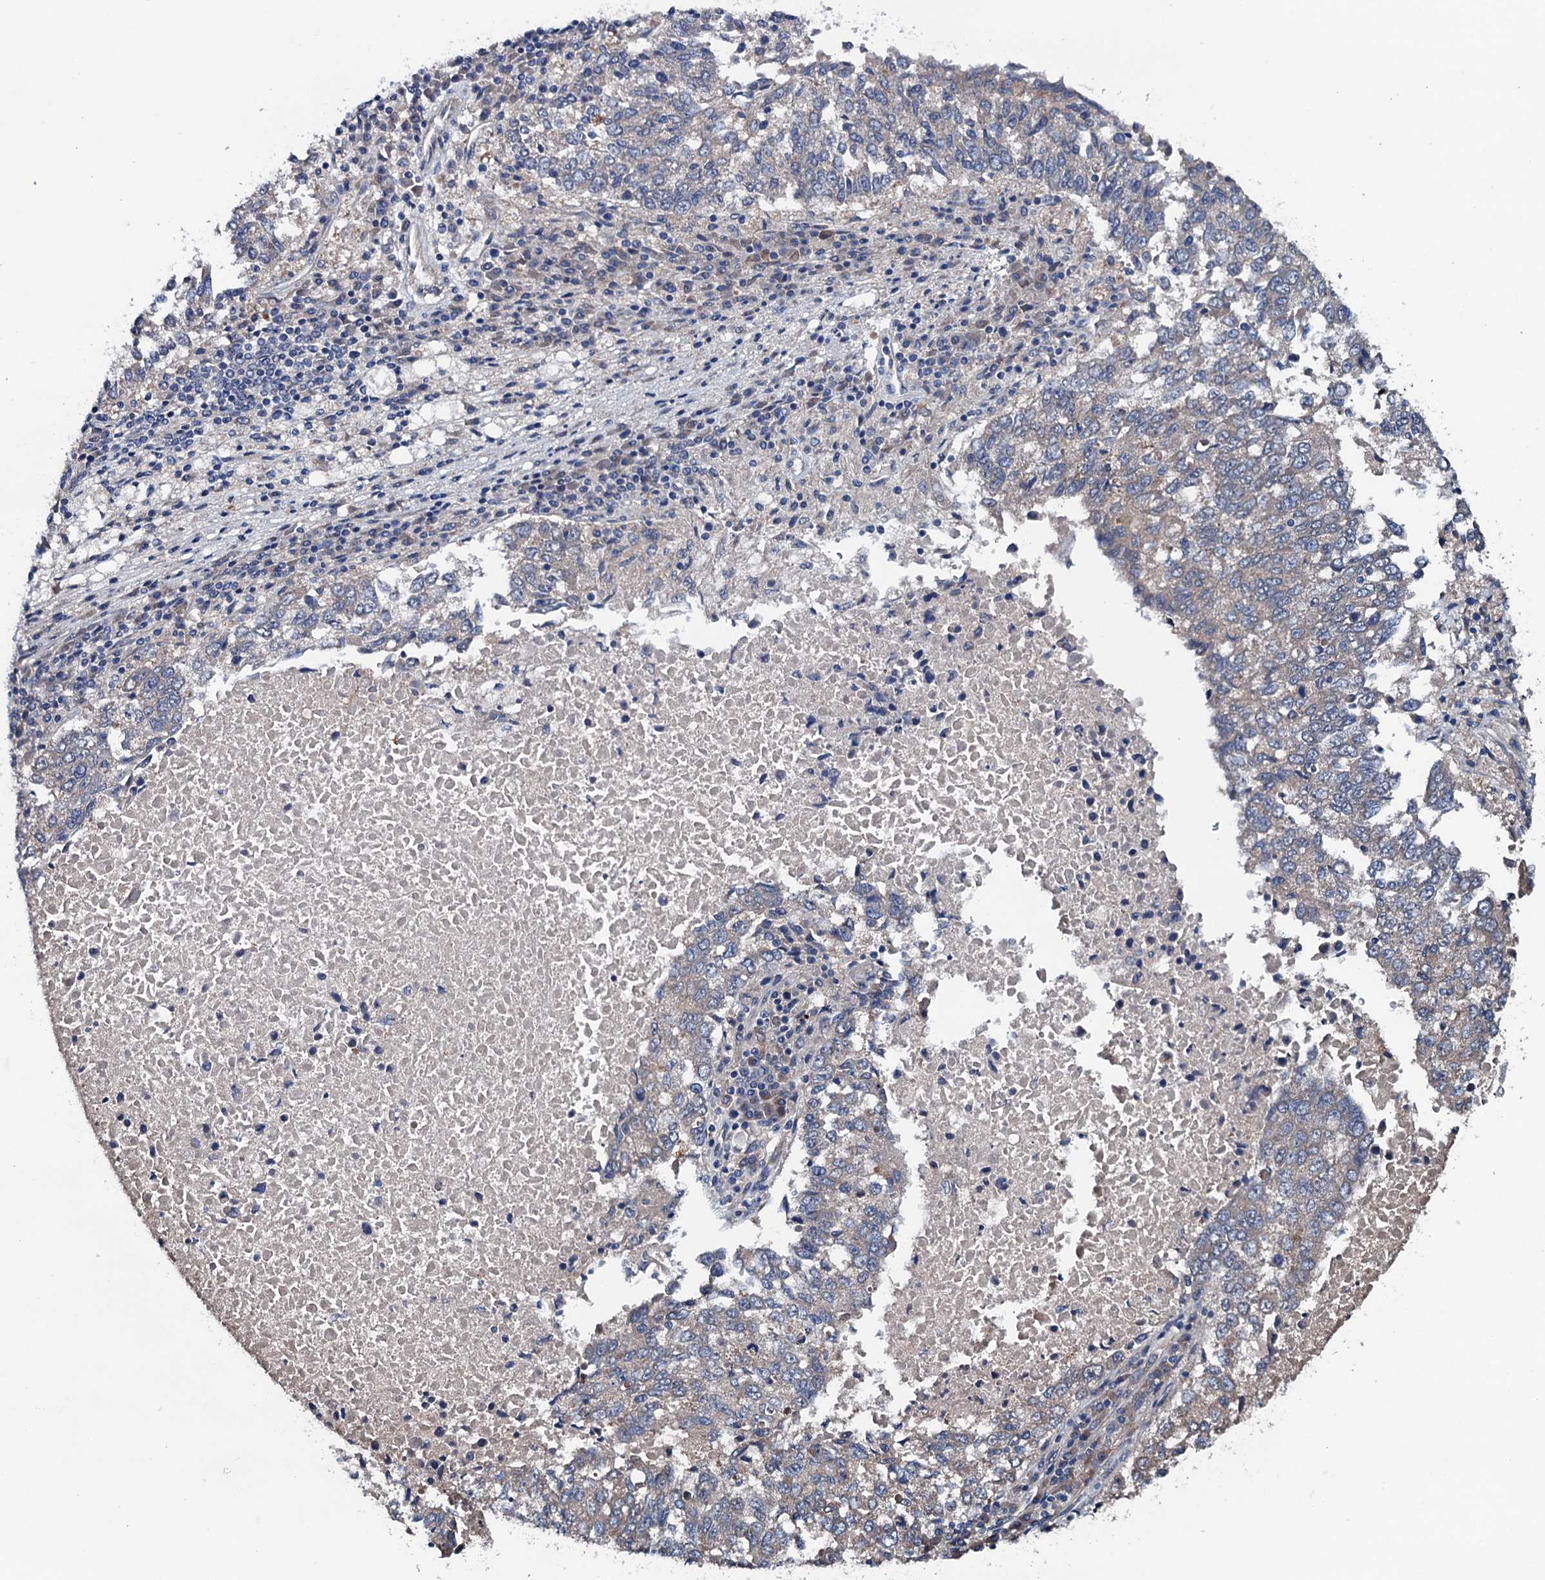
{"staining": {"intensity": "negative", "quantity": "none", "location": "none"}, "tissue": "lung cancer", "cell_type": "Tumor cells", "image_type": "cancer", "snomed": [{"axis": "morphology", "description": "Squamous cell carcinoma, NOS"}, {"axis": "topography", "description": "Lung"}], "caption": "Immunohistochemistry micrograph of neoplastic tissue: squamous cell carcinoma (lung) stained with DAB reveals no significant protein positivity in tumor cells.", "gene": "BLTP3B", "patient": {"sex": "male", "age": 73}}